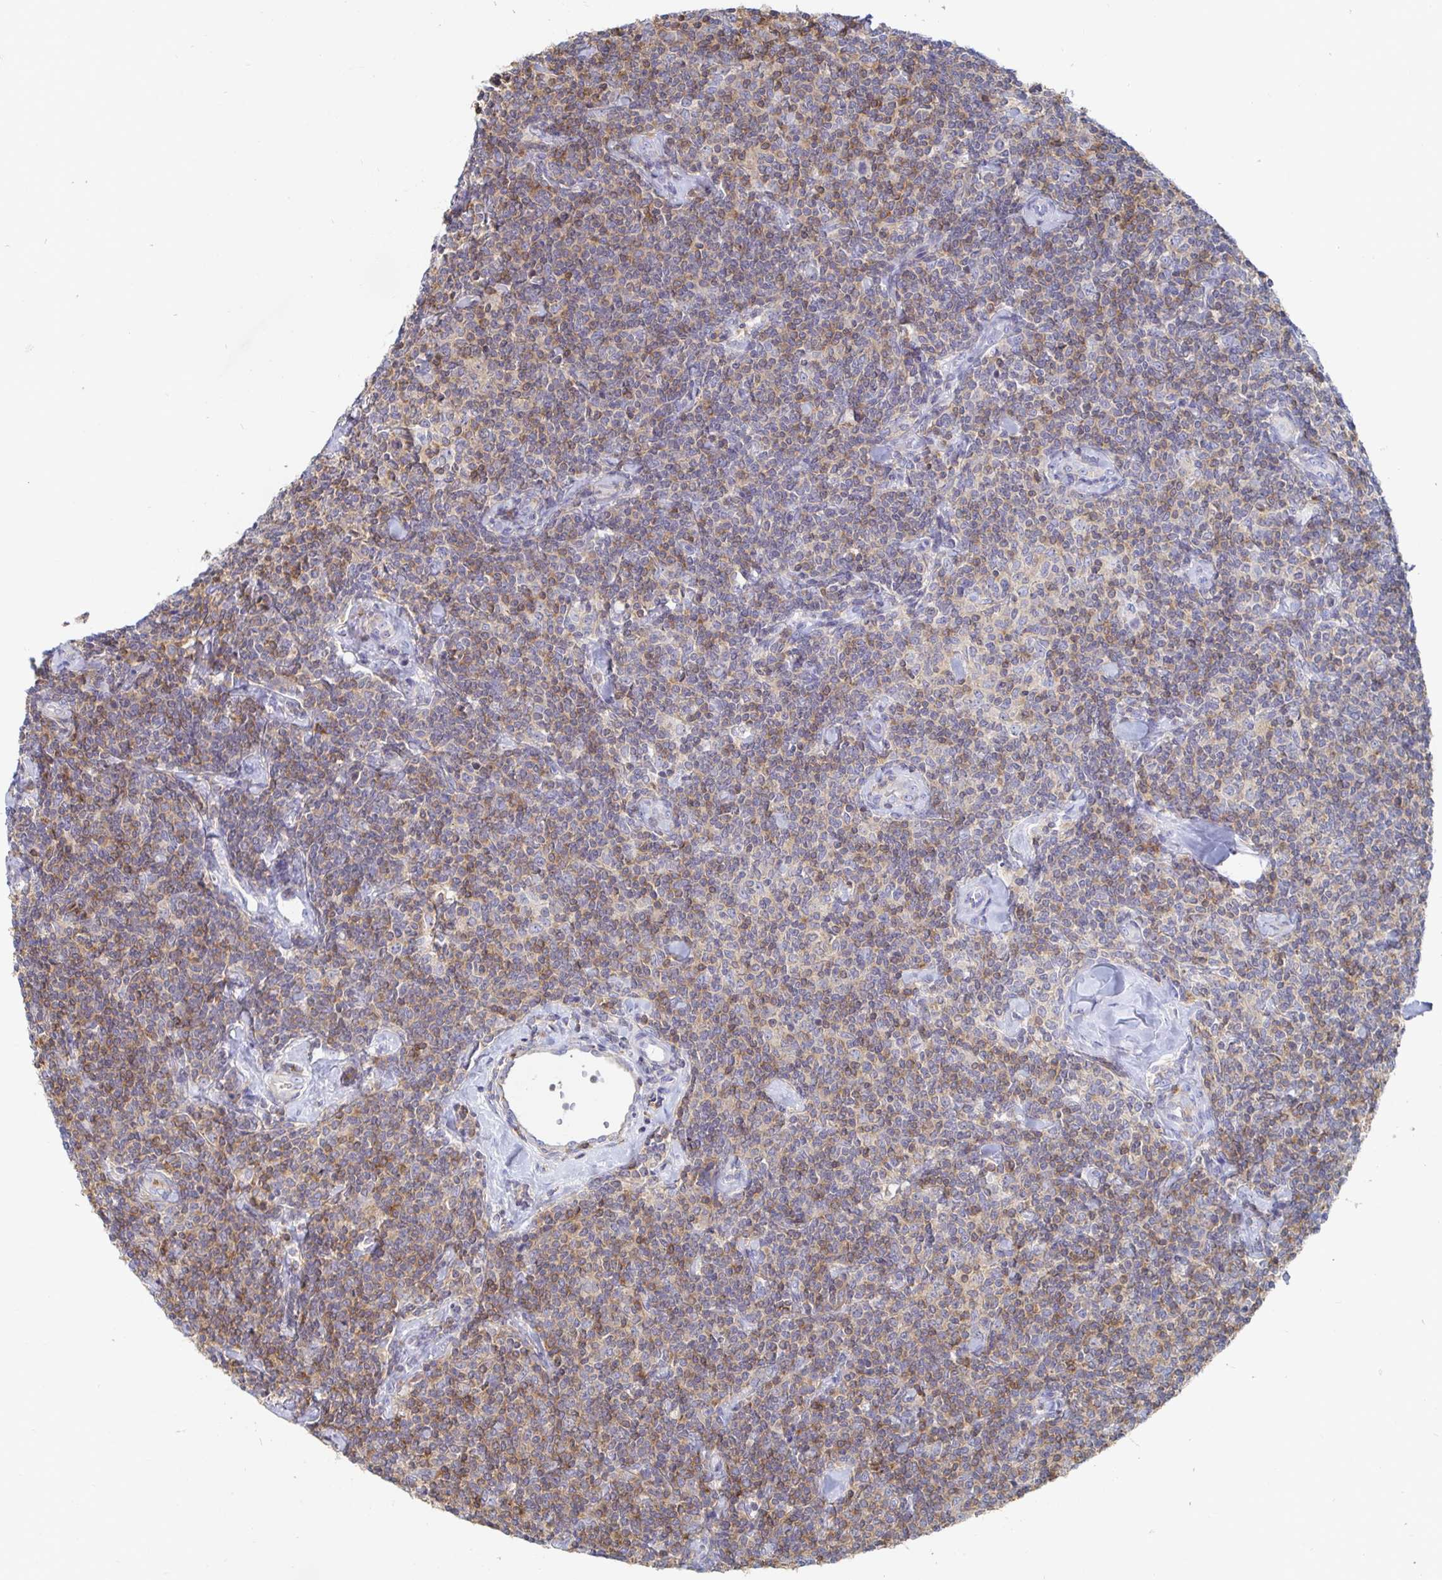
{"staining": {"intensity": "moderate", "quantity": "25%-75%", "location": "cytoplasmic/membranous"}, "tissue": "lymphoma", "cell_type": "Tumor cells", "image_type": "cancer", "snomed": [{"axis": "morphology", "description": "Malignant lymphoma, non-Hodgkin's type, Low grade"}, {"axis": "topography", "description": "Lymph node"}], "caption": "Protein expression analysis of low-grade malignant lymphoma, non-Hodgkin's type shows moderate cytoplasmic/membranous positivity in about 25%-75% of tumor cells. The protein is shown in brown color, while the nuclei are stained blue.", "gene": "PIK3CD", "patient": {"sex": "female", "age": 56}}